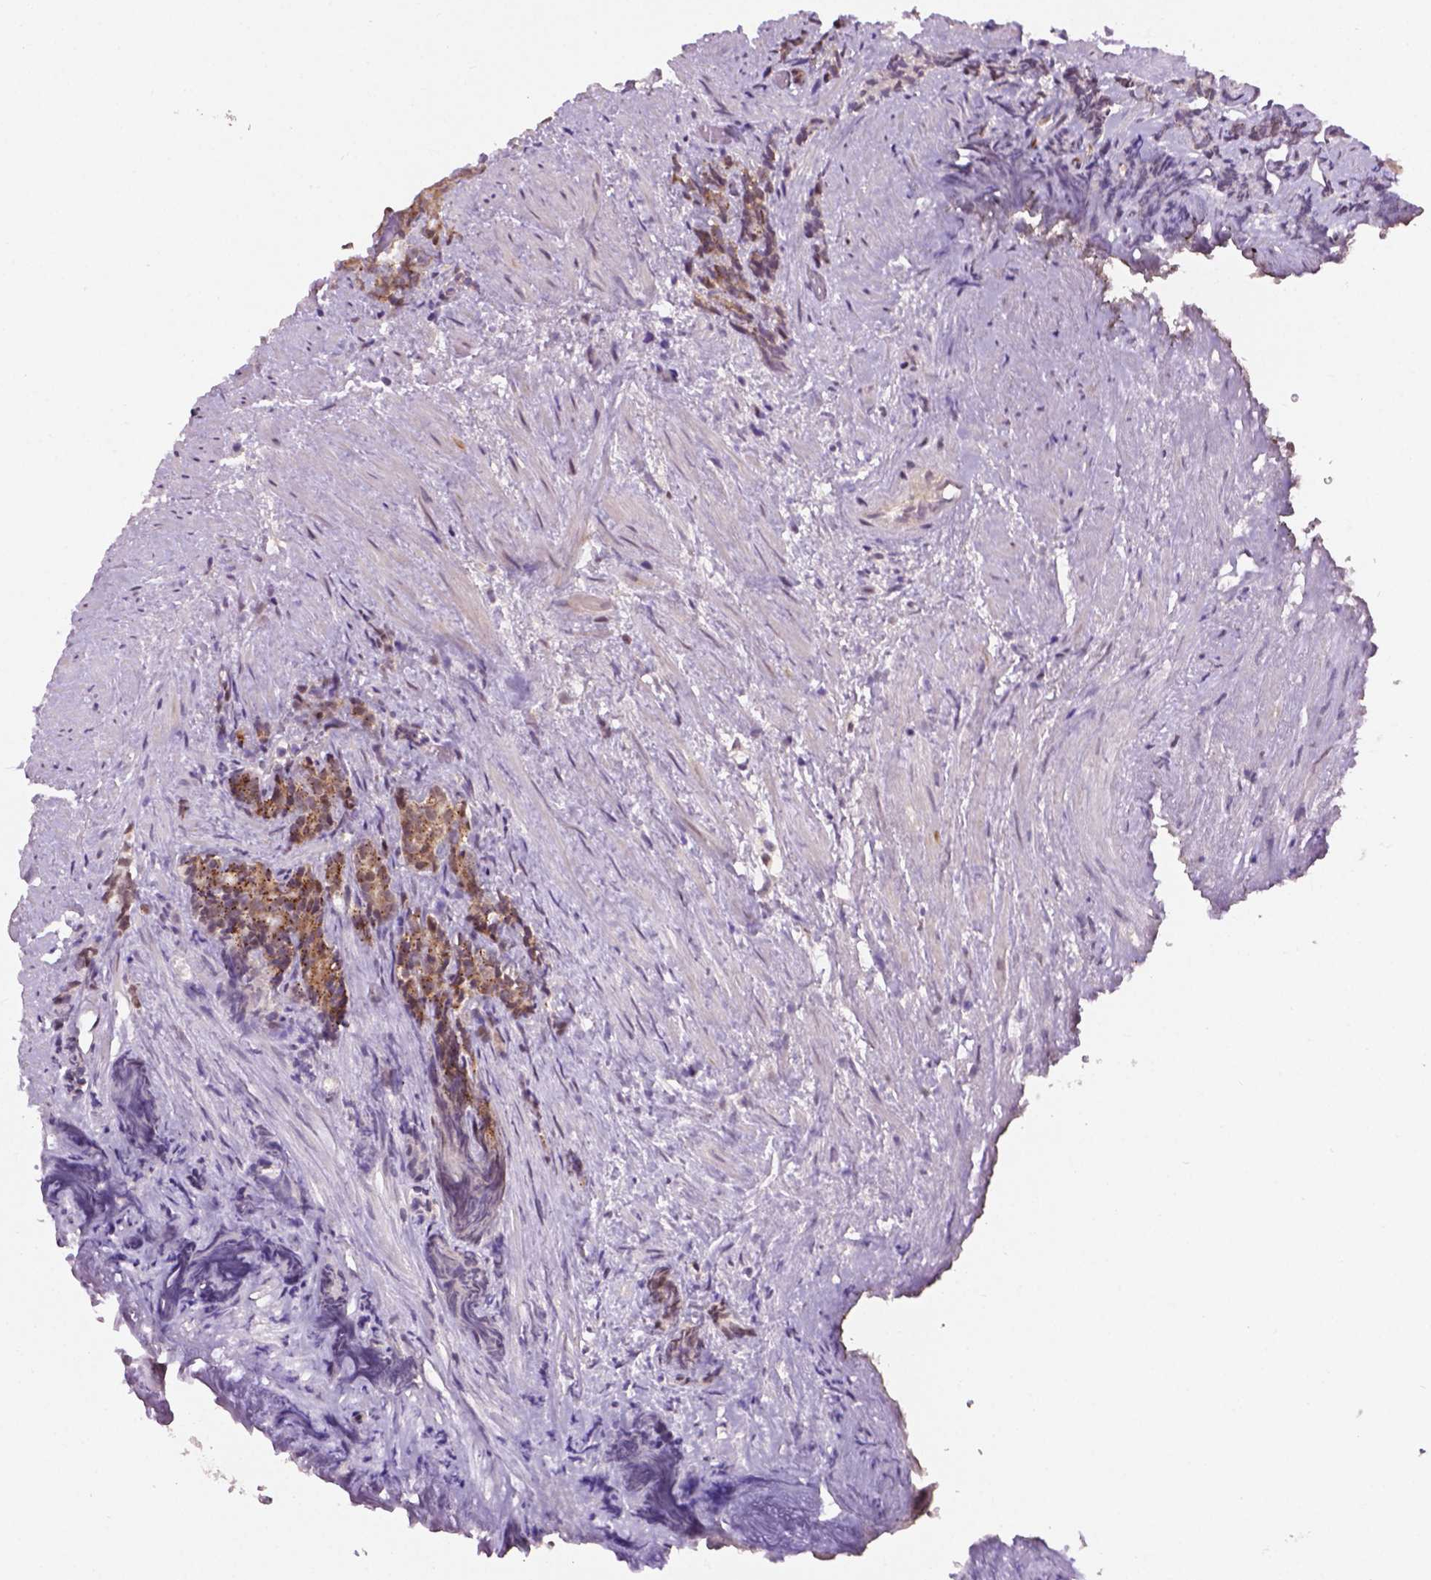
{"staining": {"intensity": "weak", "quantity": ">75%", "location": "cytoplasmic/membranous"}, "tissue": "prostate cancer", "cell_type": "Tumor cells", "image_type": "cancer", "snomed": [{"axis": "morphology", "description": "Adenocarcinoma, High grade"}, {"axis": "topography", "description": "Prostate"}], "caption": "Human prostate cancer (adenocarcinoma (high-grade)) stained with a brown dye demonstrates weak cytoplasmic/membranous positive positivity in approximately >75% of tumor cells.", "gene": "IRF6", "patient": {"sex": "male", "age": 84}}